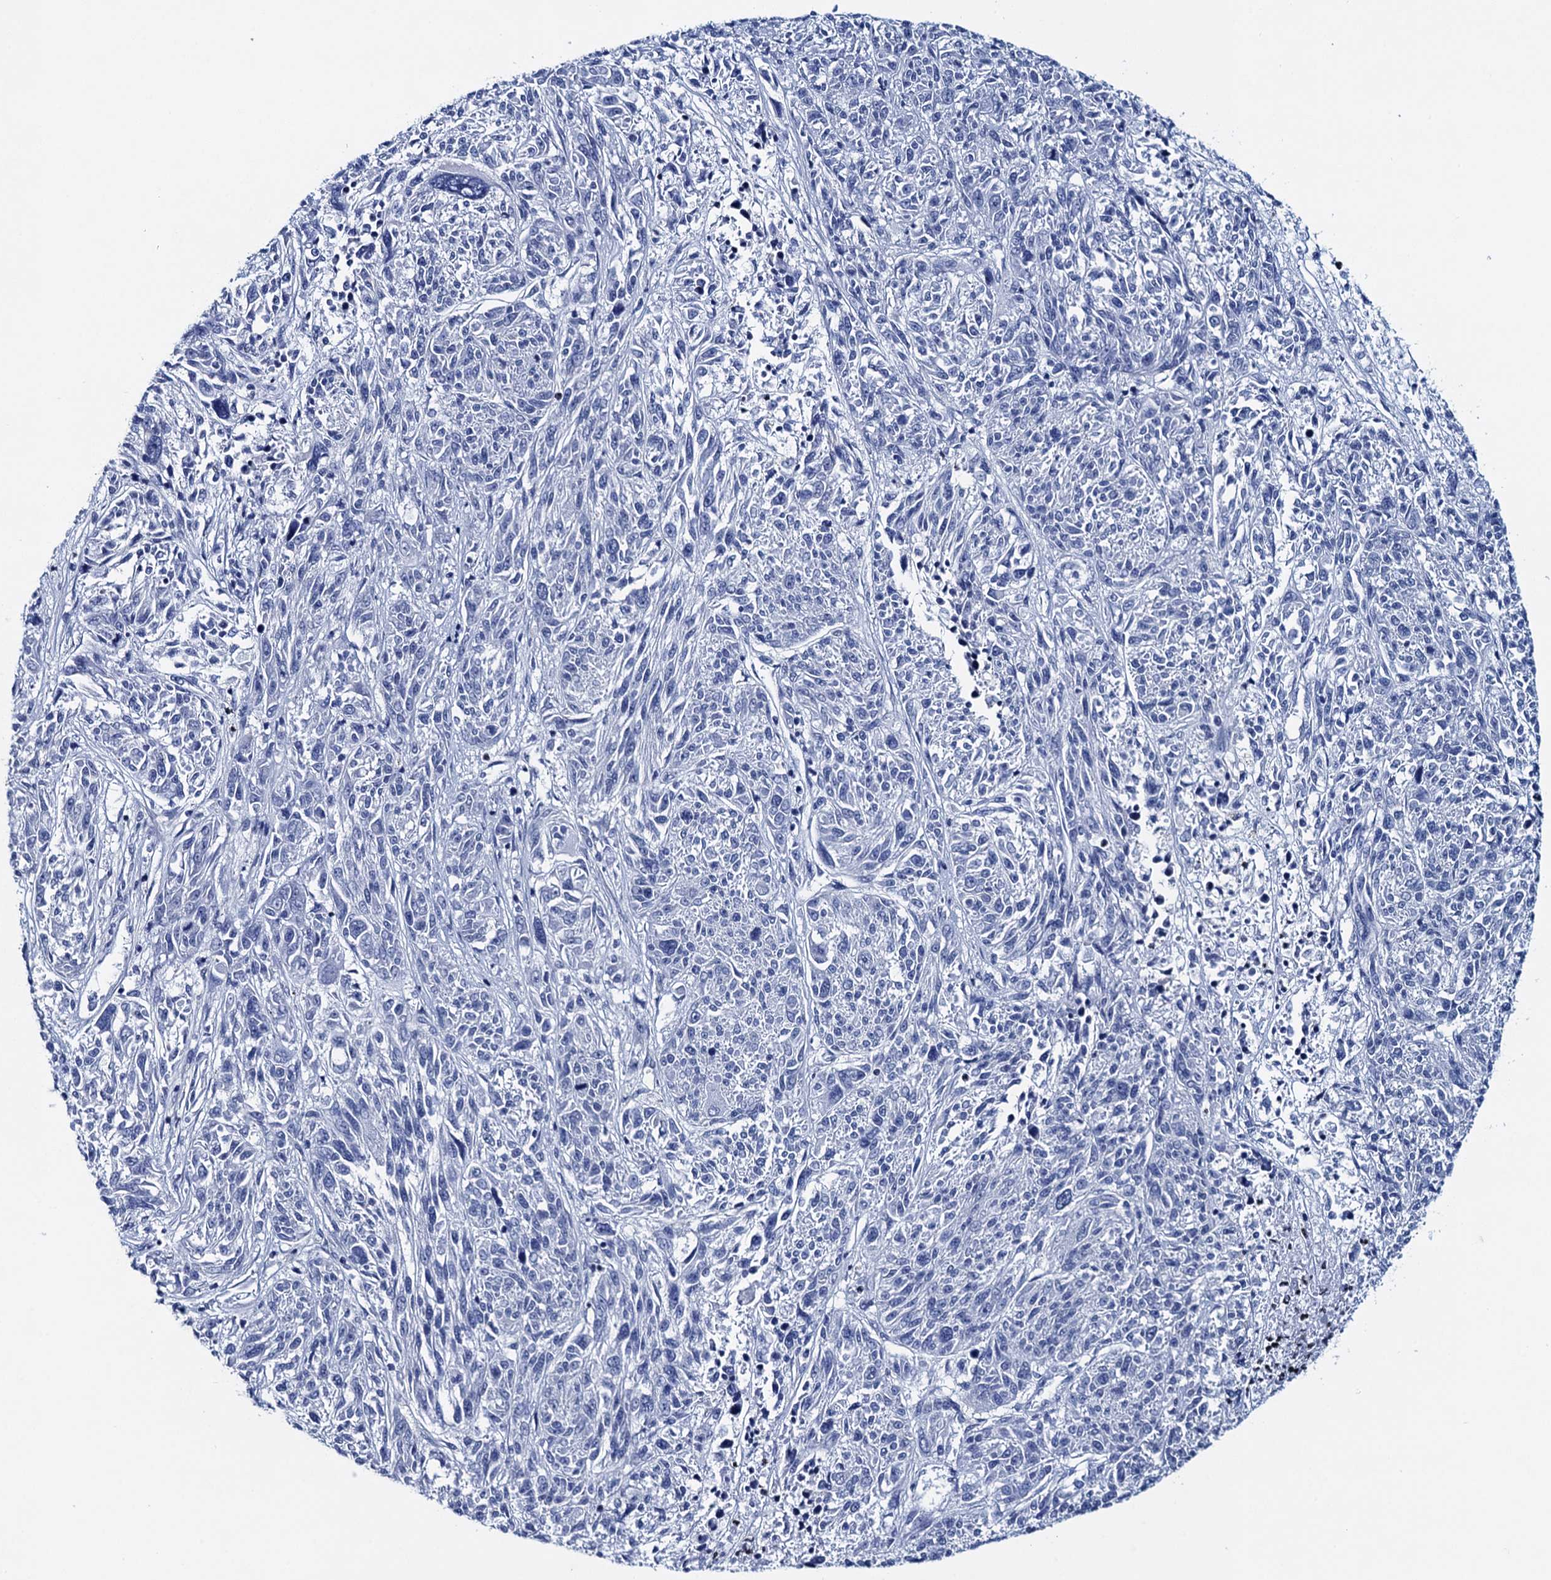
{"staining": {"intensity": "negative", "quantity": "none", "location": "none"}, "tissue": "melanoma", "cell_type": "Tumor cells", "image_type": "cancer", "snomed": [{"axis": "morphology", "description": "Malignant melanoma, NOS"}, {"axis": "topography", "description": "Skin"}], "caption": "The immunohistochemistry (IHC) image has no significant positivity in tumor cells of malignant melanoma tissue.", "gene": "RHCG", "patient": {"sex": "male", "age": 53}}